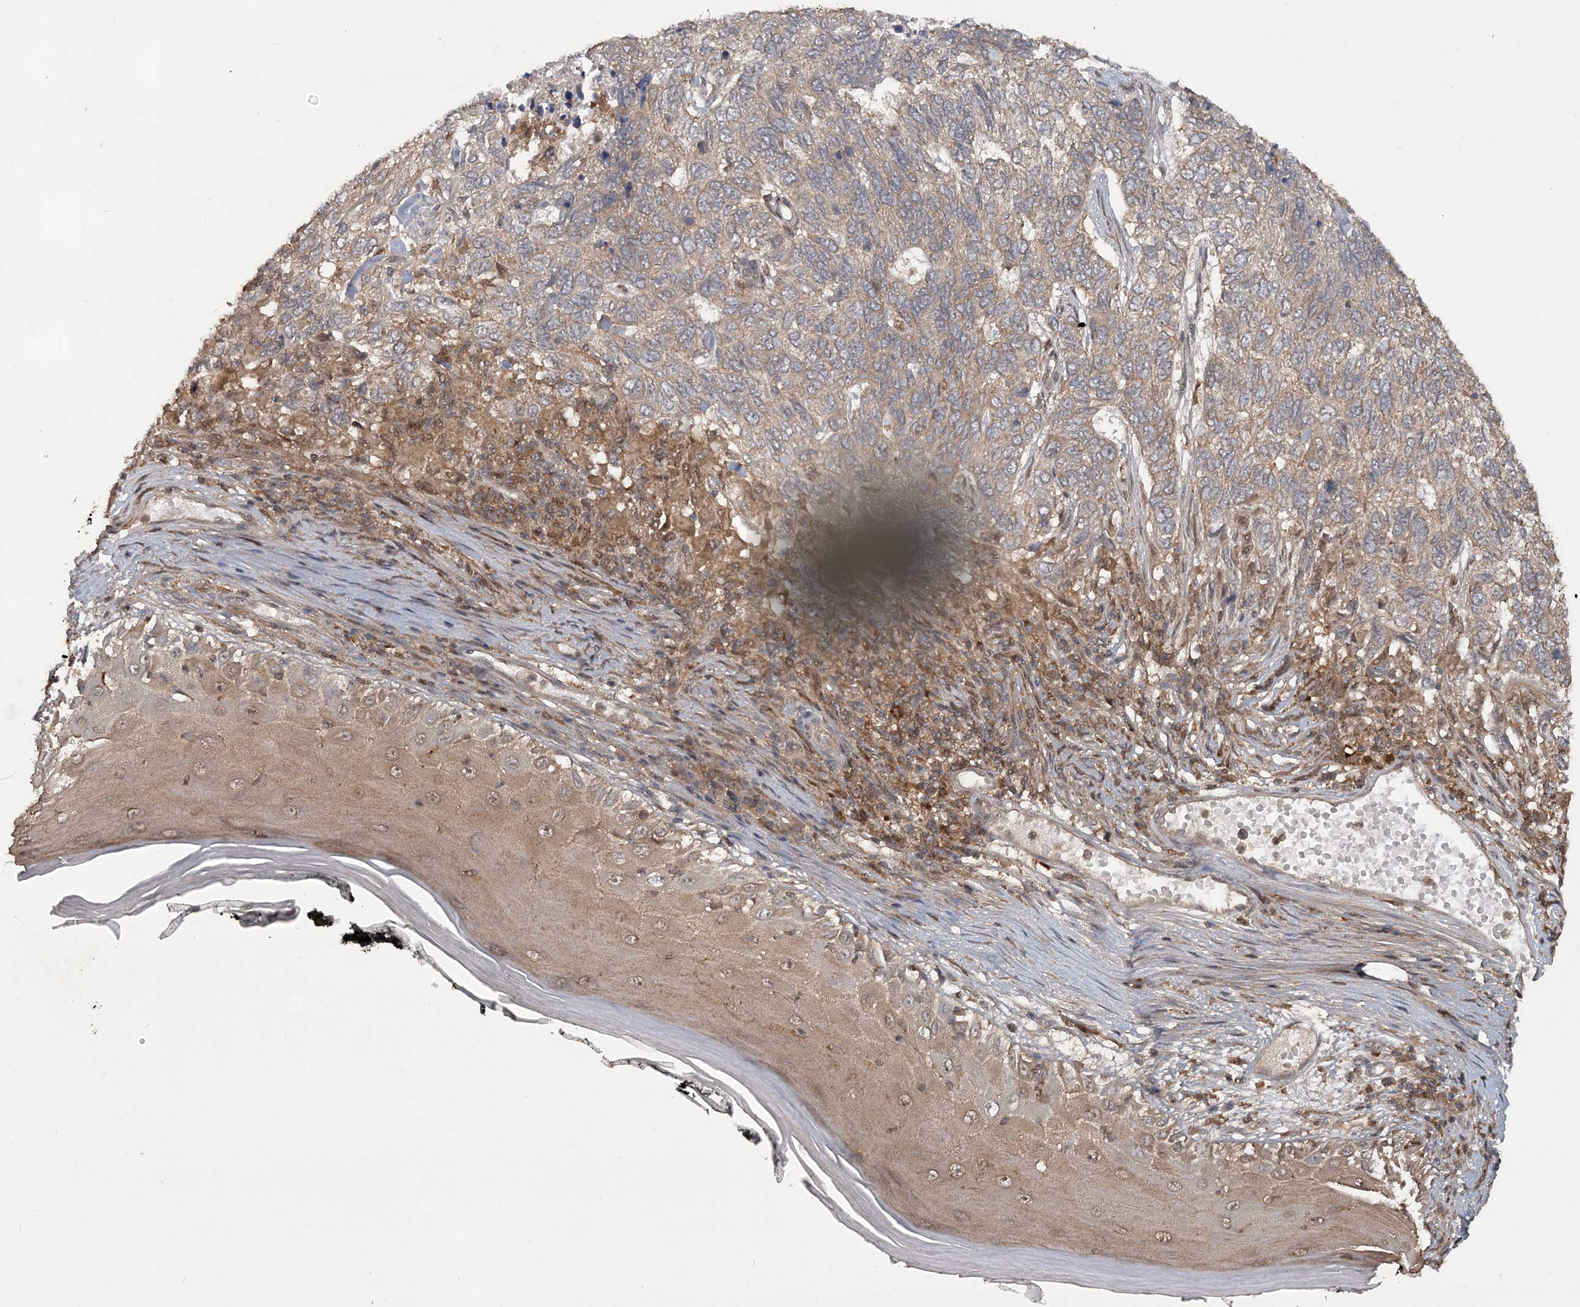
{"staining": {"intensity": "weak", "quantity": ">75%", "location": "cytoplasmic/membranous"}, "tissue": "skin cancer", "cell_type": "Tumor cells", "image_type": "cancer", "snomed": [{"axis": "morphology", "description": "Basal cell carcinoma"}, {"axis": "topography", "description": "Skin"}], "caption": "Human skin cancer stained for a protein (brown) reveals weak cytoplasmic/membranous positive staining in approximately >75% of tumor cells.", "gene": "LACC1", "patient": {"sex": "female", "age": 65}}